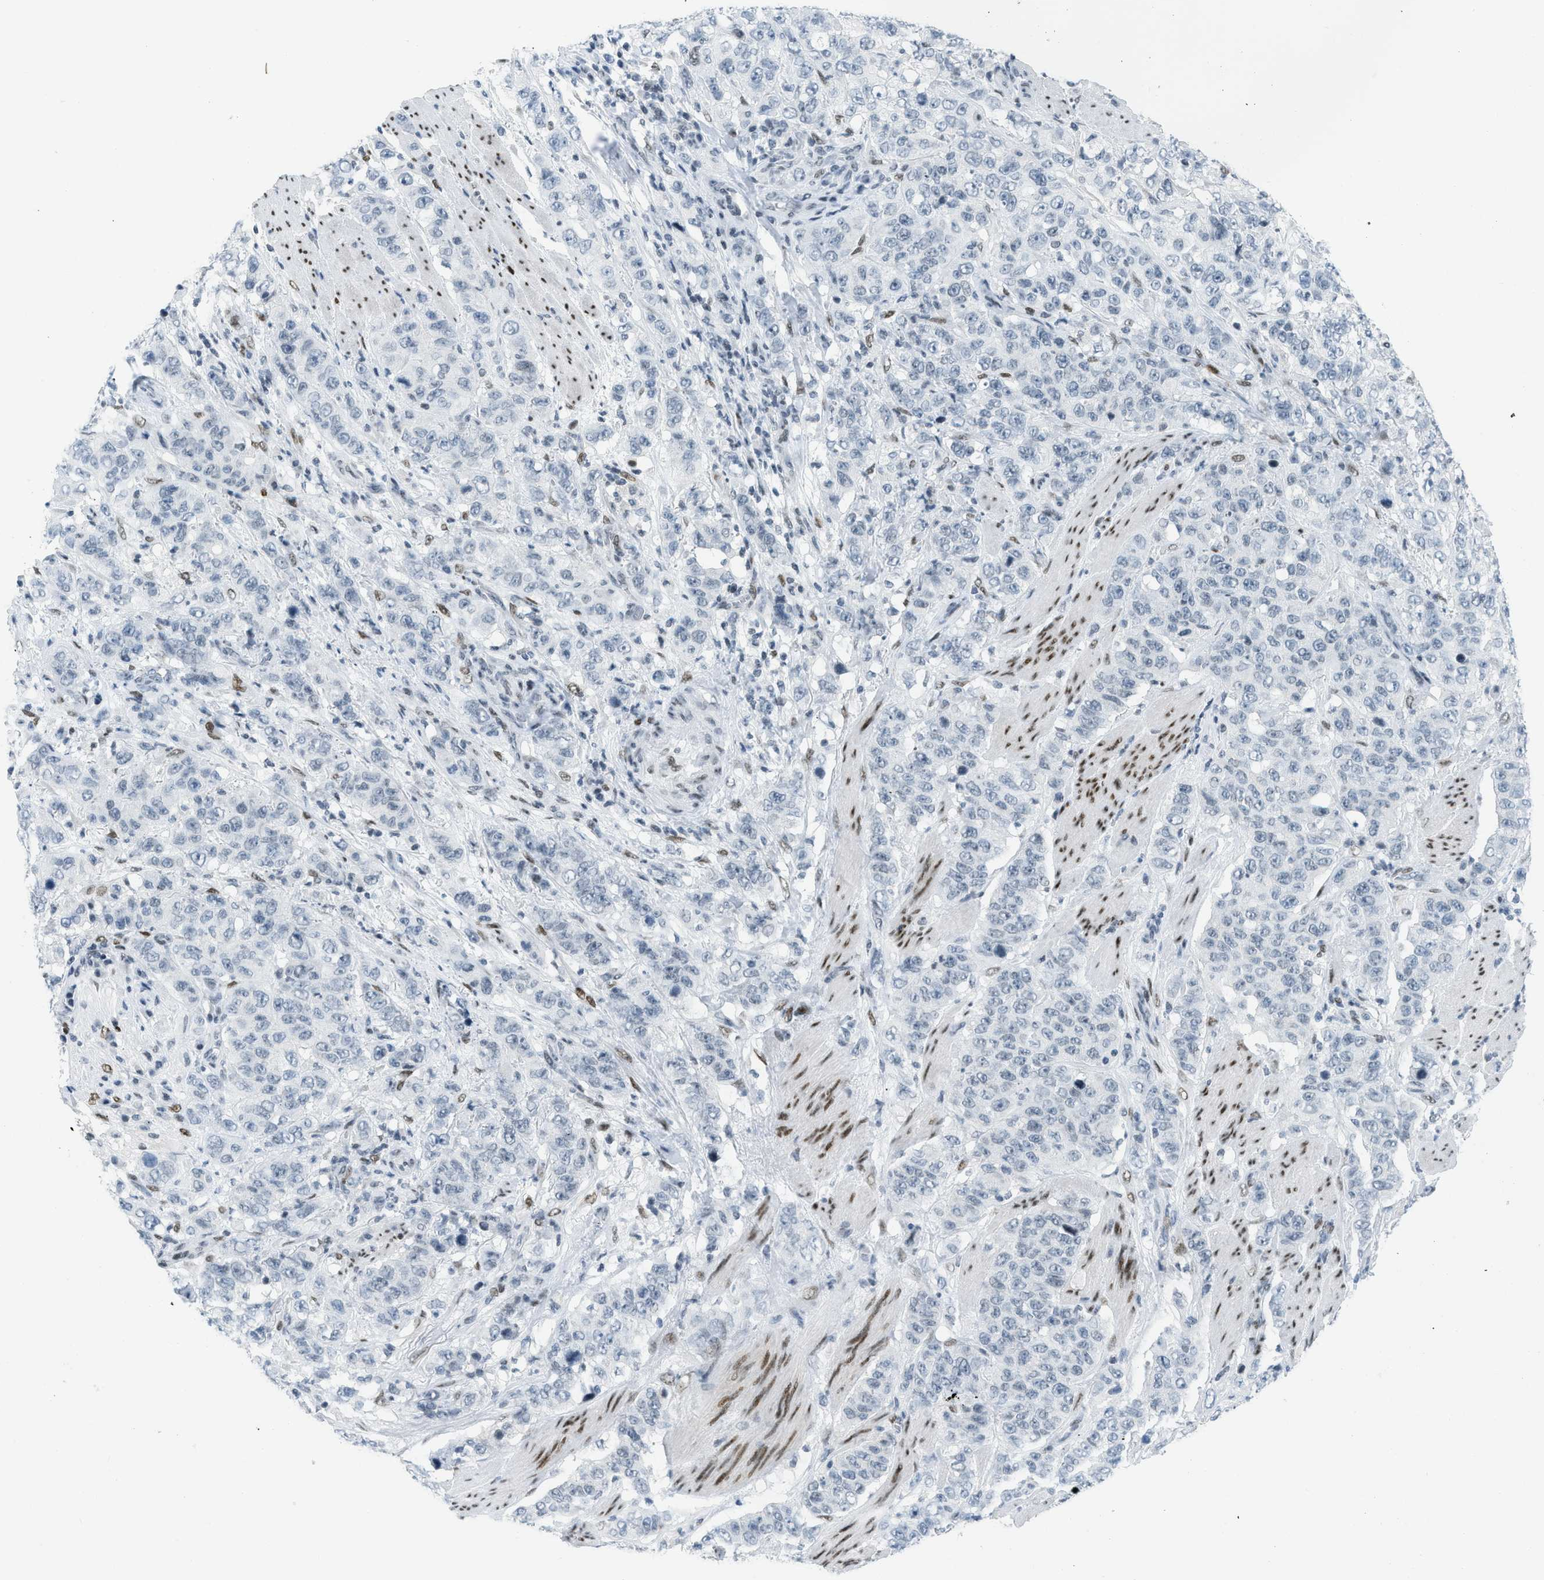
{"staining": {"intensity": "negative", "quantity": "none", "location": "none"}, "tissue": "stomach cancer", "cell_type": "Tumor cells", "image_type": "cancer", "snomed": [{"axis": "morphology", "description": "Adenocarcinoma, NOS"}, {"axis": "topography", "description": "Stomach"}], "caption": "DAB immunohistochemical staining of adenocarcinoma (stomach) displays no significant positivity in tumor cells.", "gene": "PBX1", "patient": {"sex": "male", "age": 48}}